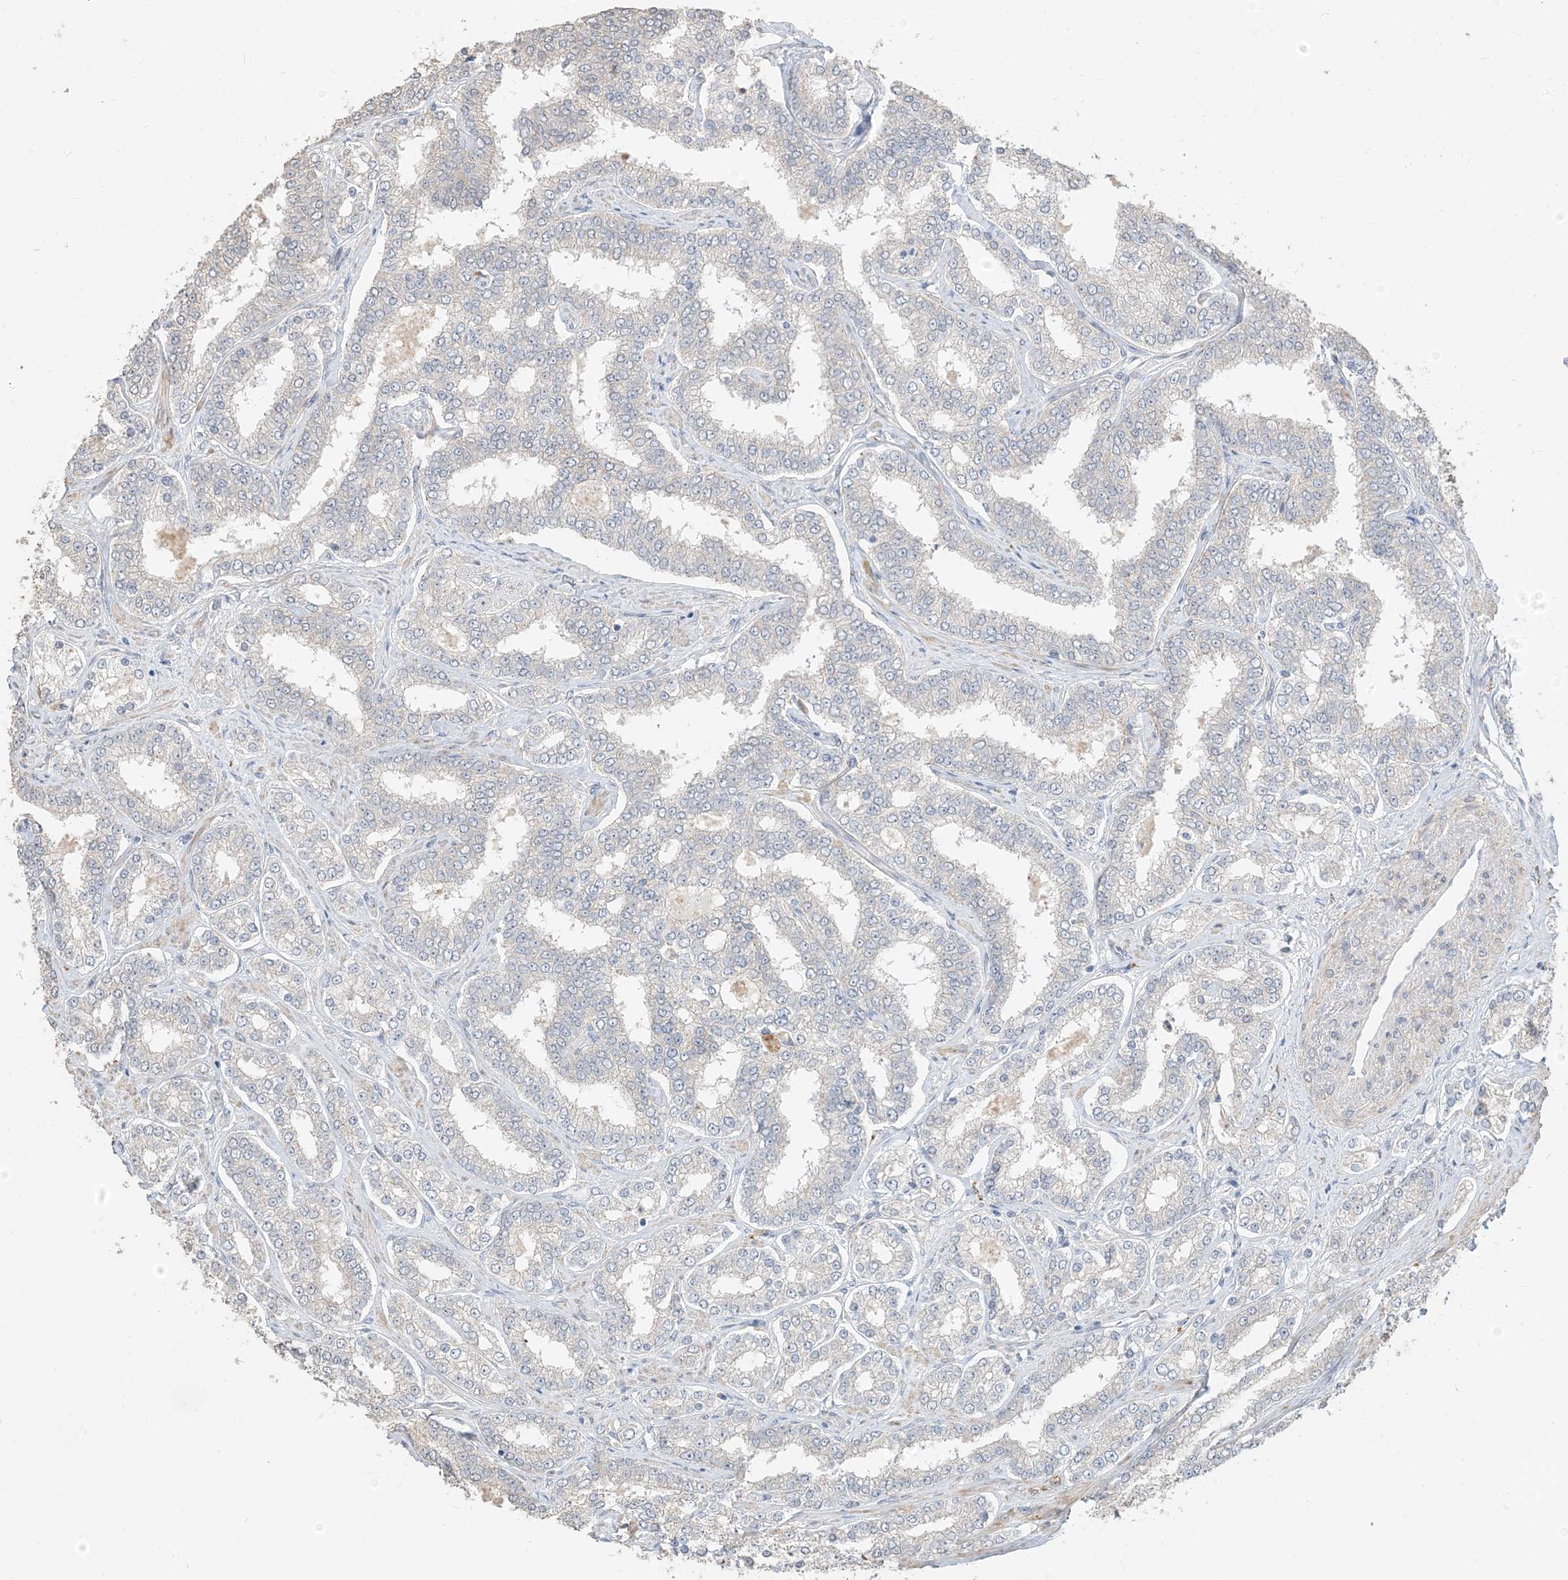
{"staining": {"intensity": "negative", "quantity": "none", "location": "none"}, "tissue": "prostate cancer", "cell_type": "Tumor cells", "image_type": "cancer", "snomed": [{"axis": "morphology", "description": "Normal tissue, NOS"}, {"axis": "morphology", "description": "Adenocarcinoma, High grade"}, {"axis": "topography", "description": "Prostate"}], "caption": "High power microscopy histopathology image of an immunohistochemistry (IHC) histopathology image of high-grade adenocarcinoma (prostate), revealing no significant expression in tumor cells.", "gene": "RNF175", "patient": {"sex": "male", "age": 83}}